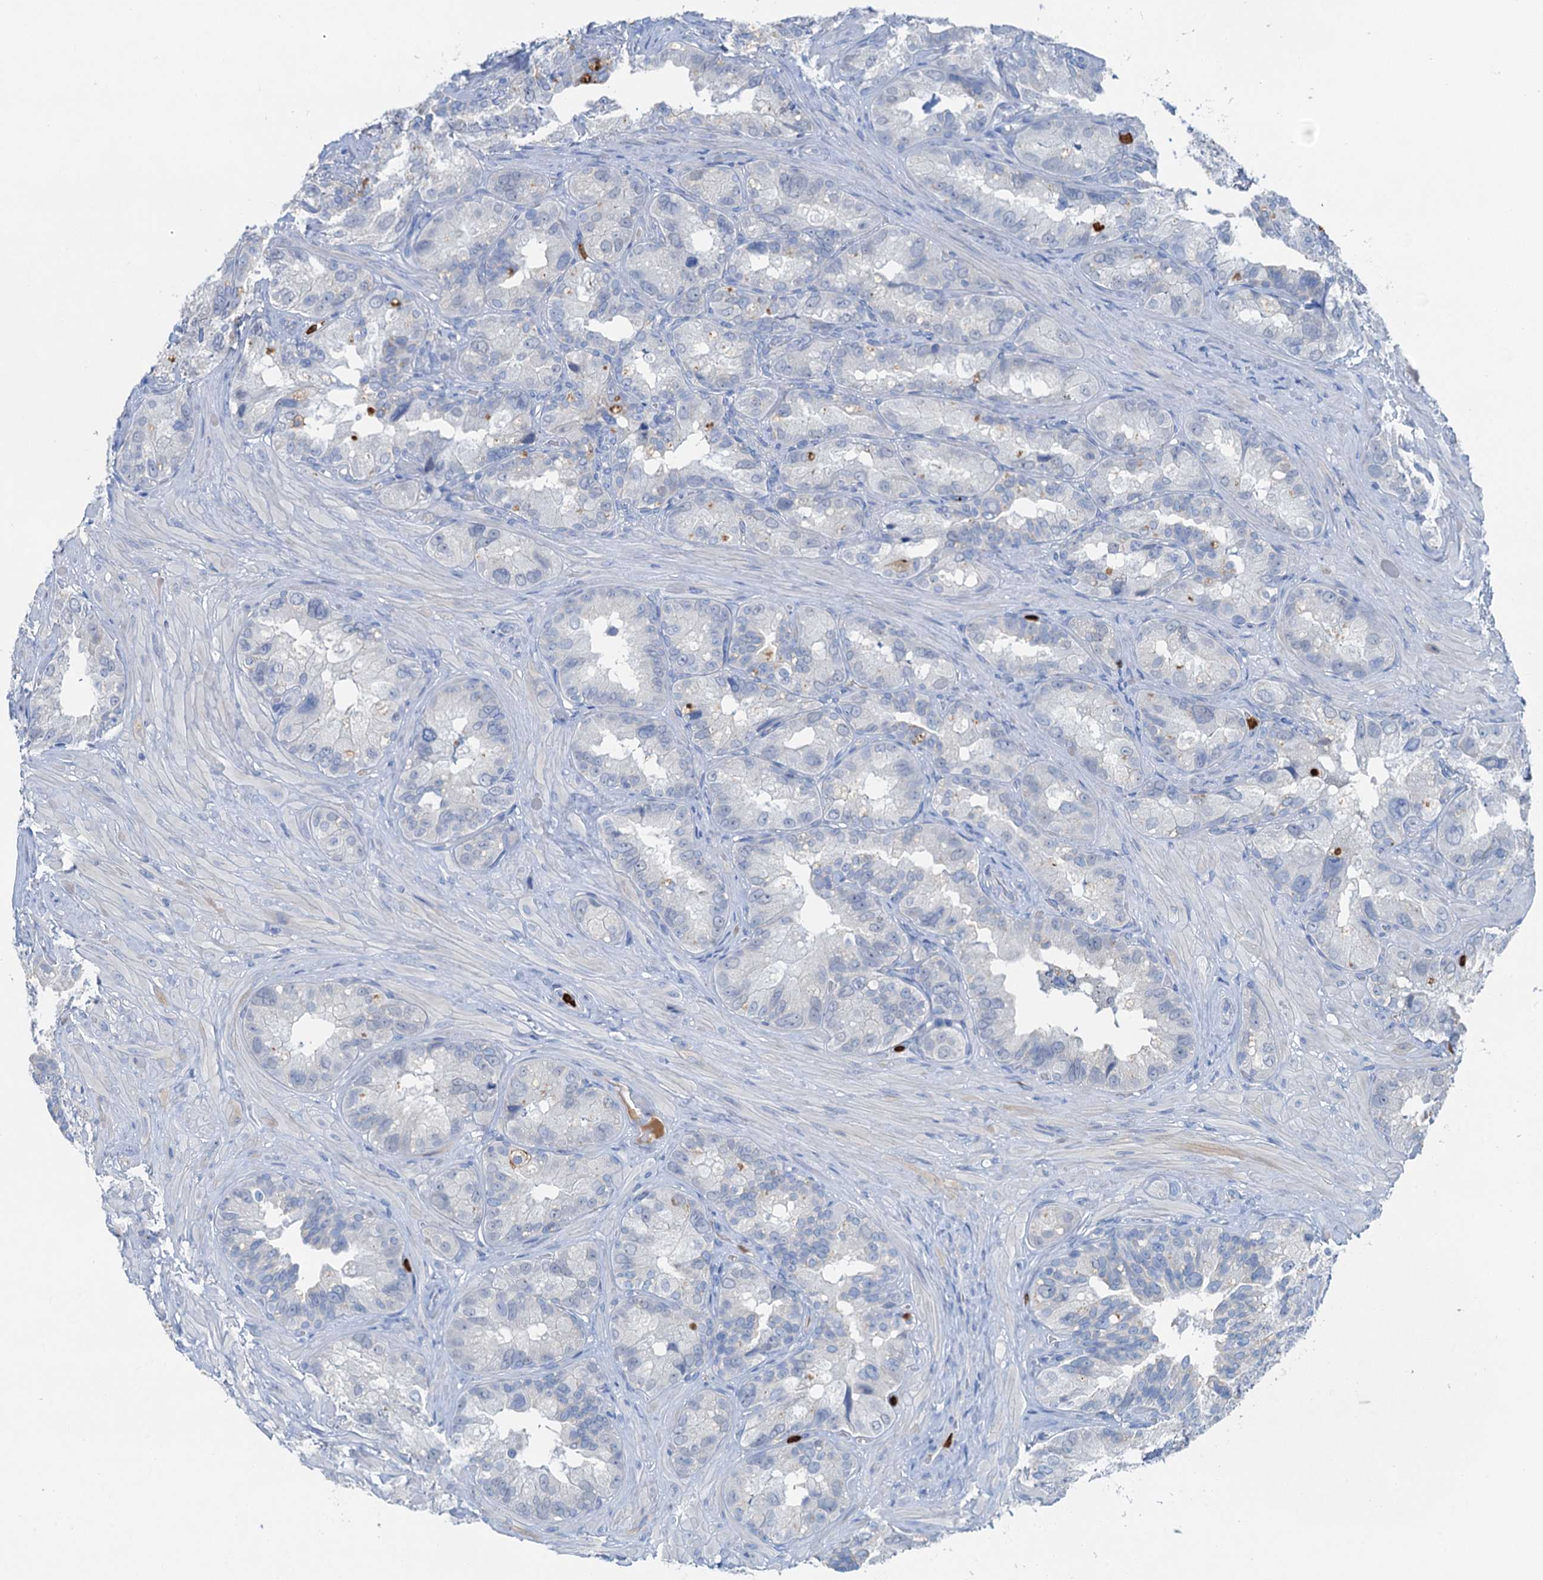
{"staining": {"intensity": "negative", "quantity": "none", "location": "none"}, "tissue": "seminal vesicle", "cell_type": "Glandular cells", "image_type": "normal", "snomed": [{"axis": "morphology", "description": "Normal tissue, NOS"}, {"axis": "topography", "description": "Seminal veicle"}, {"axis": "topography", "description": "Peripheral nerve tissue"}], "caption": "IHC of normal human seminal vesicle reveals no positivity in glandular cells.", "gene": "OTOA", "patient": {"sex": "male", "age": 67}}